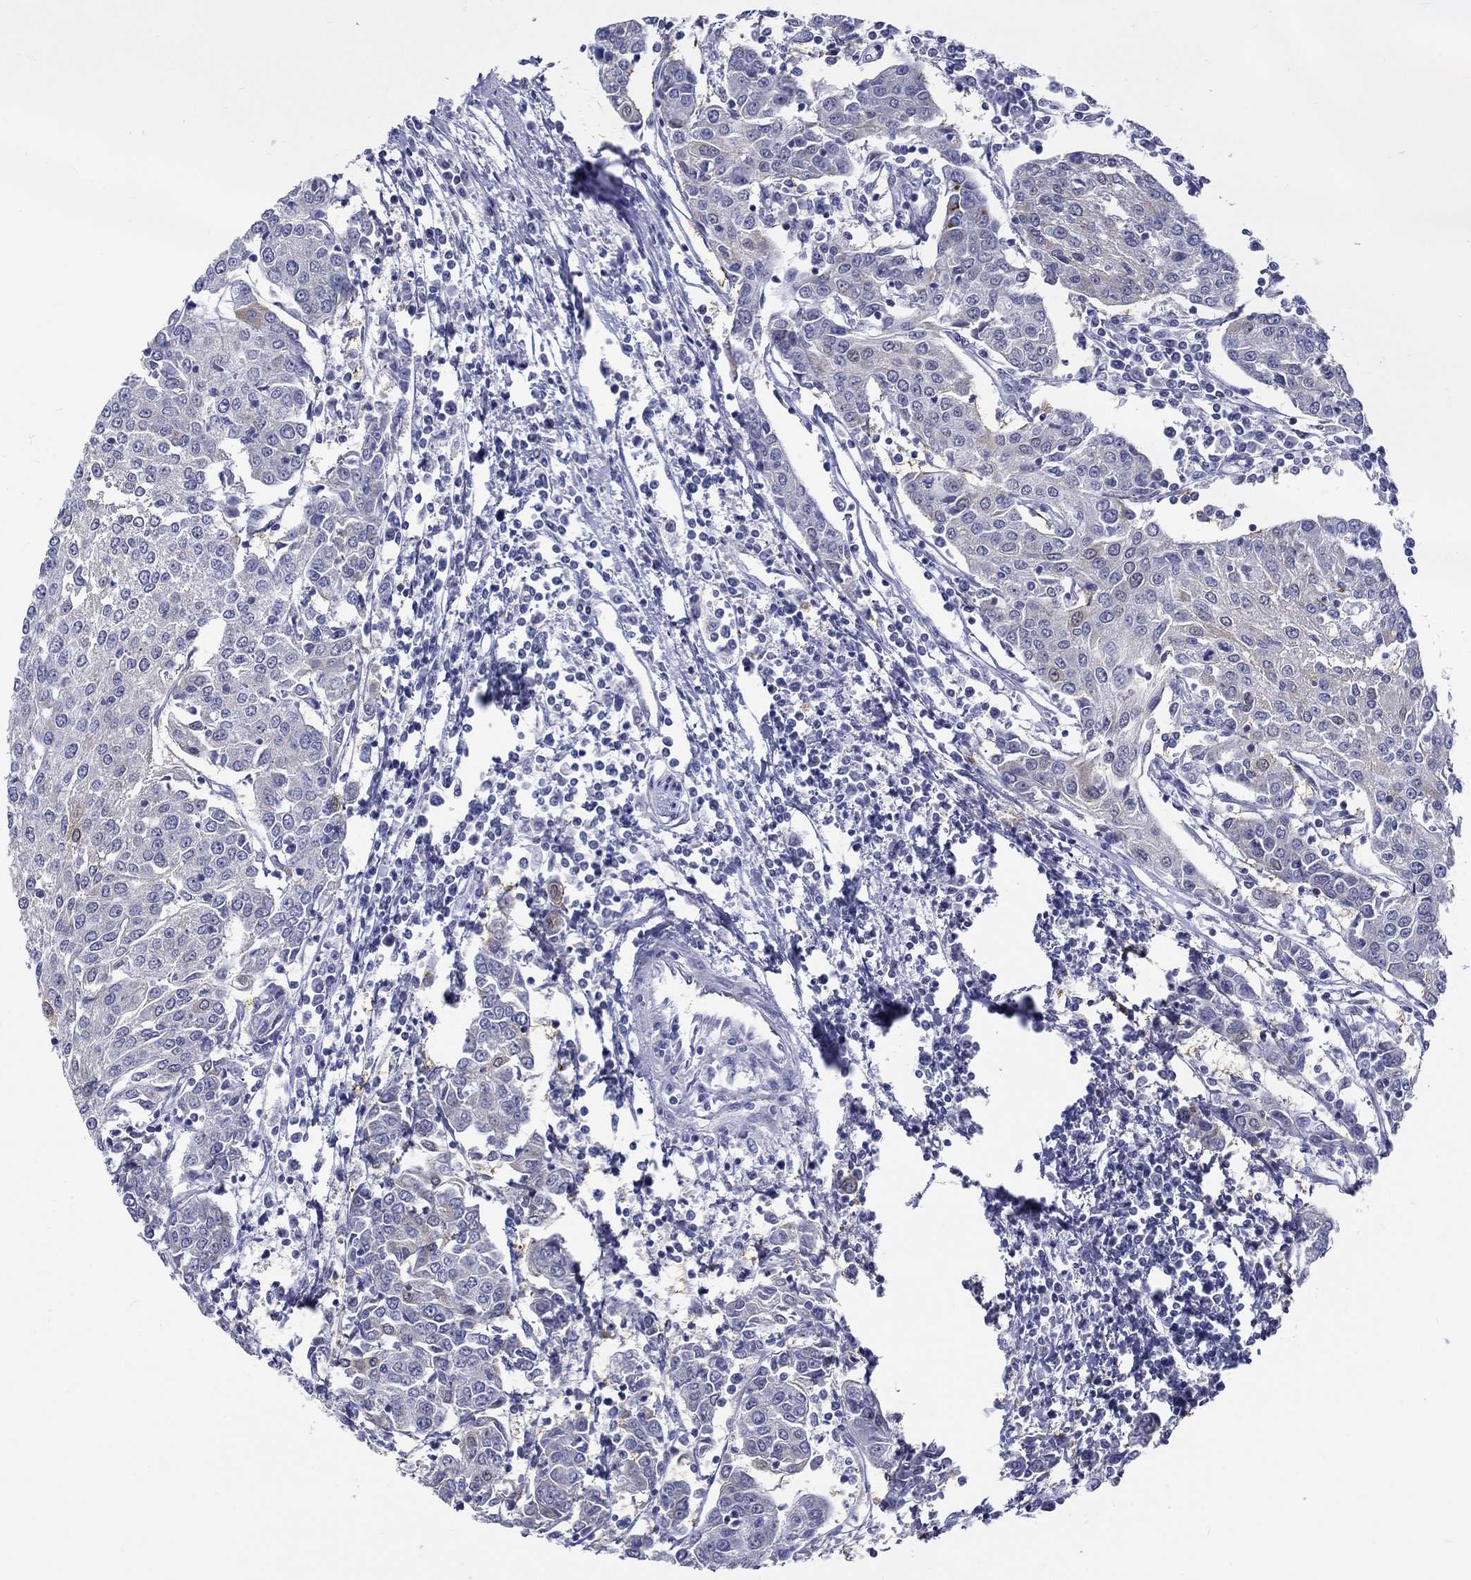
{"staining": {"intensity": "negative", "quantity": "none", "location": "none"}, "tissue": "urothelial cancer", "cell_type": "Tumor cells", "image_type": "cancer", "snomed": [{"axis": "morphology", "description": "Urothelial carcinoma, High grade"}, {"axis": "topography", "description": "Urinary bladder"}], "caption": "A histopathology image of human urothelial carcinoma (high-grade) is negative for staining in tumor cells.", "gene": "ST6GALNAC1", "patient": {"sex": "female", "age": 85}}